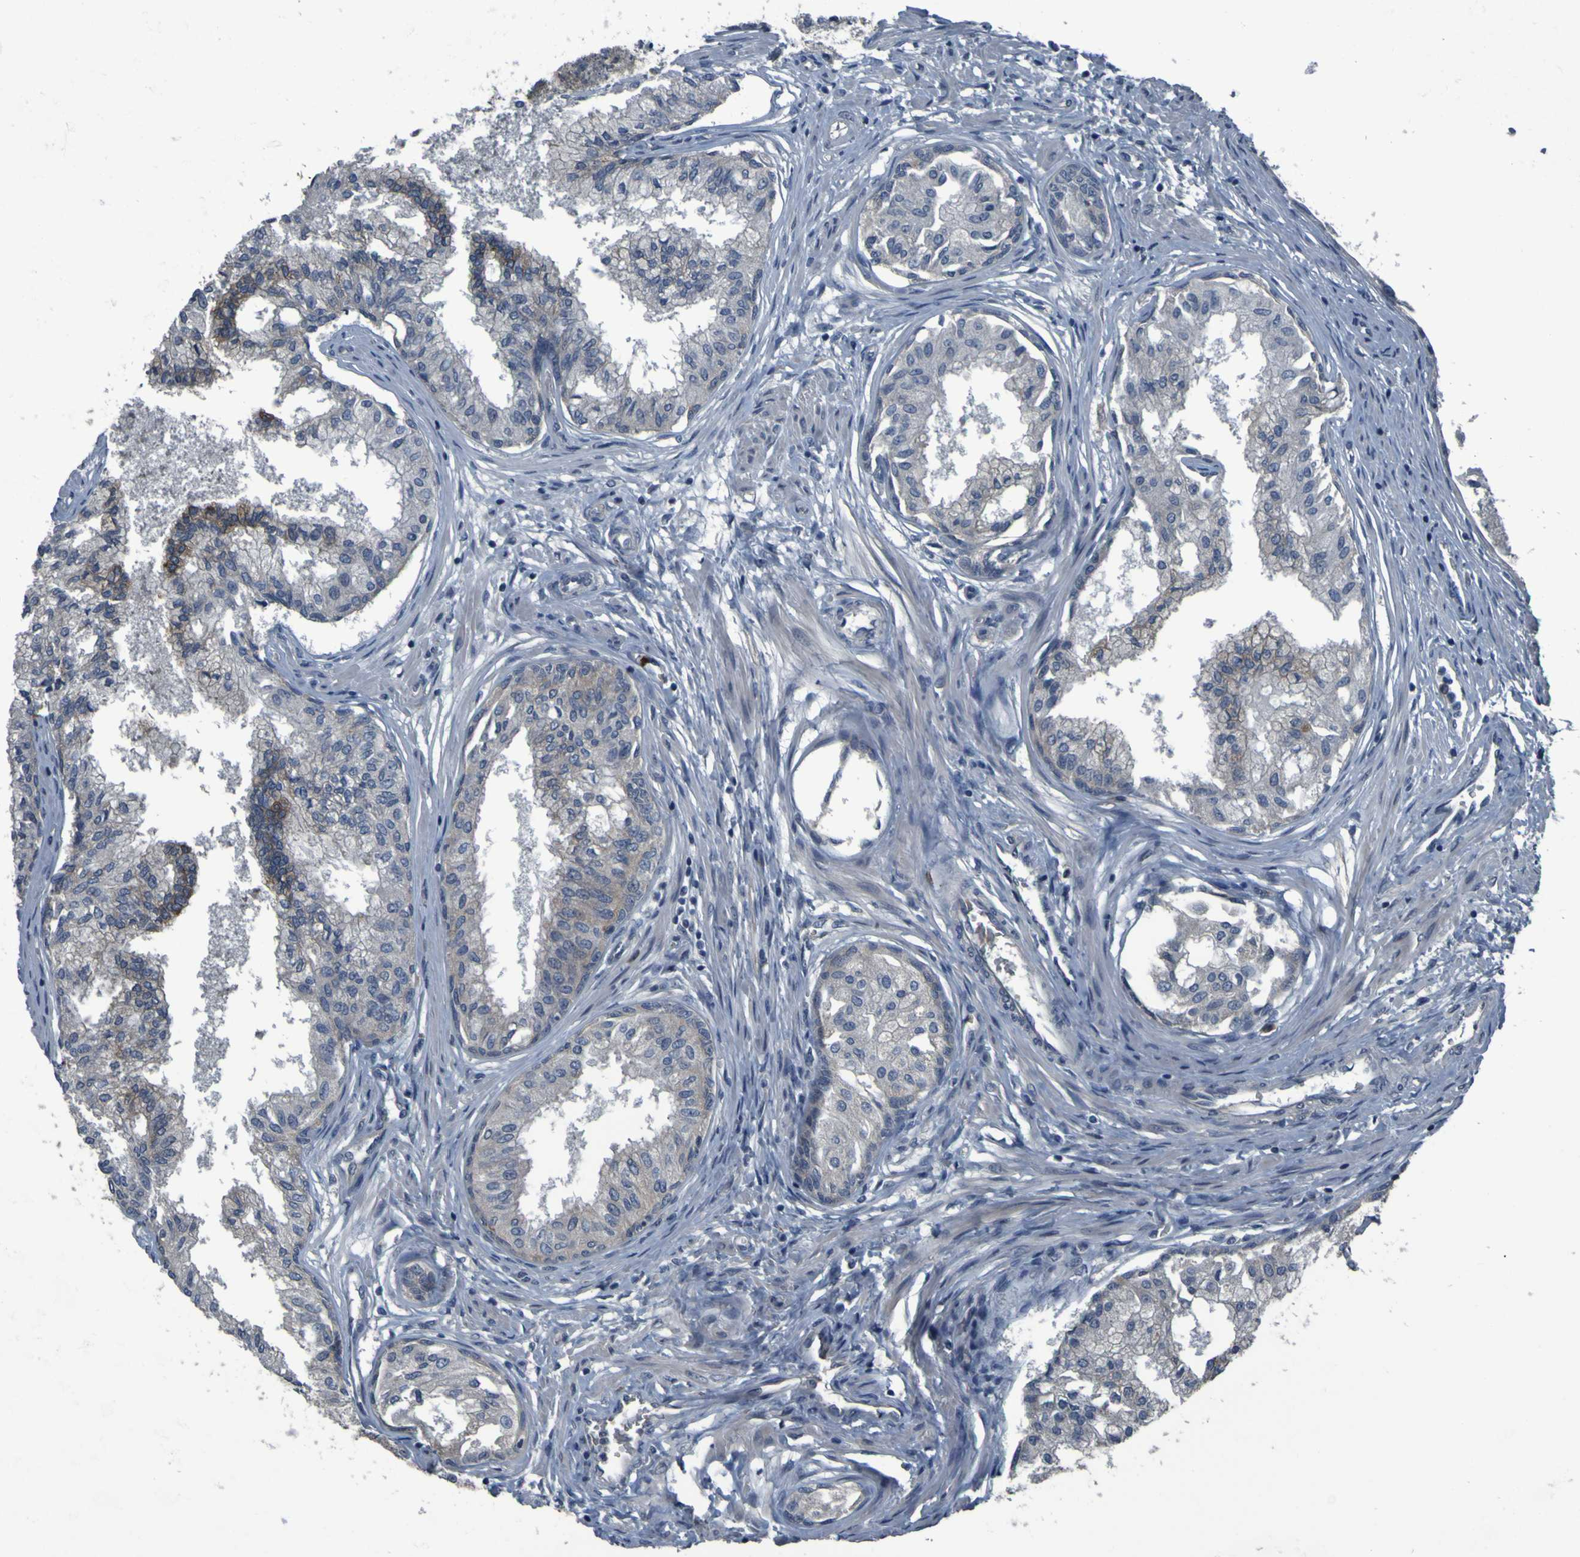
{"staining": {"intensity": "moderate", "quantity": "<25%", "location": "cytoplasmic/membranous"}, "tissue": "prostate", "cell_type": "Glandular cells", "image_type": "normal", "snomed": [{"axis": "morphology", "description": "Normal tissue, NOS"}, {"axis": "topography", "description": "Prostate"}, {"axis": "topography", "description": "Seminal veicle"}], "caption": "Protein expression by IHC displays moderate cytoplasmic/membranous staining in about <25% of glandular cells in benign prostate. Nuclei are stained in blue.", "gene": "GRAMD1A", "patient": {"sex": "male", "age": 60}}